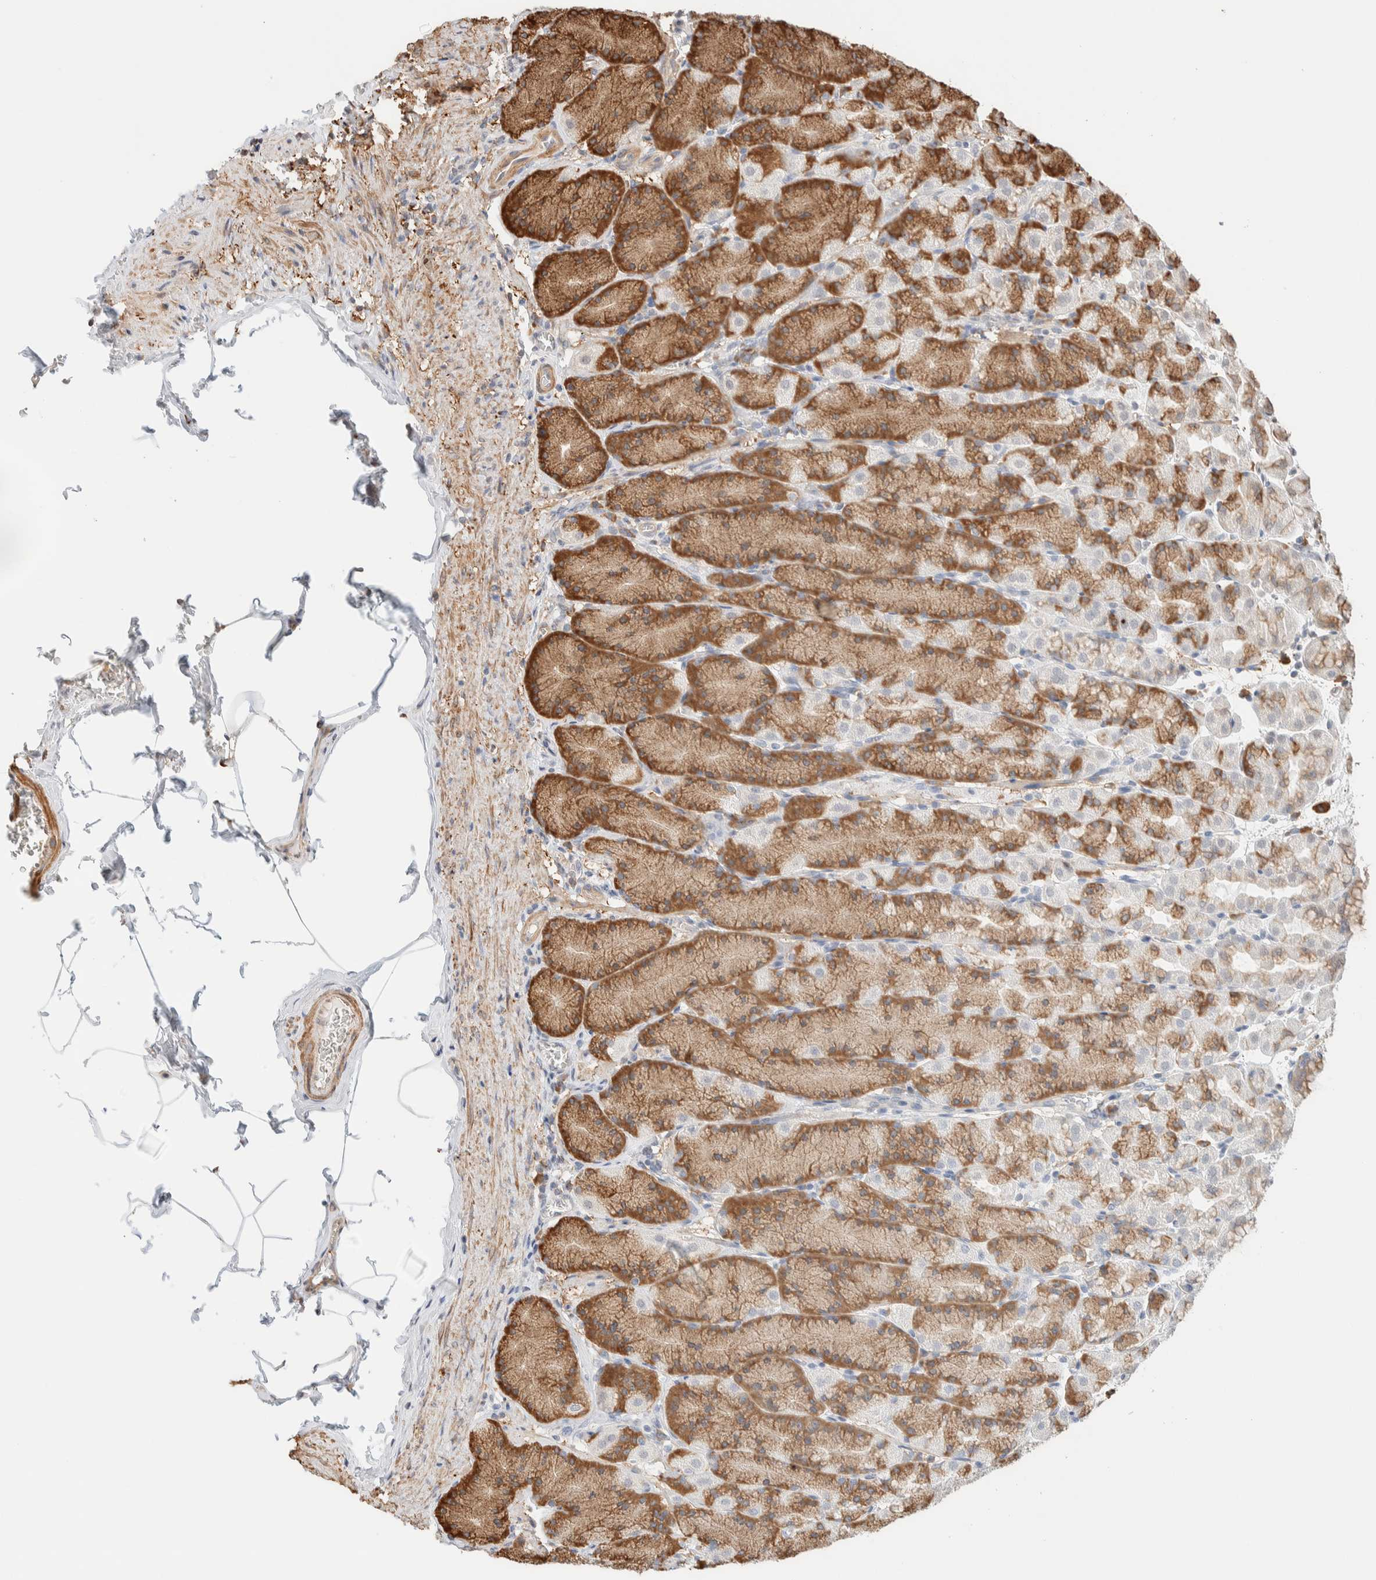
{"staining": {"intensity": "moderate", "quantity": ">75%", "location": "cytoplasmic/membranous"}, "tissue": "stomach", "cell_type": "Glandular cells", "image_type": "normal", "snomed": [{"axis": "morphology", "description": "Normal tissue, NOS"}, {"axis": "topography", "description": "Stomach"}], "caption": "Moderate cytoplasmic/membranous positivity for a protein is seen in approximately >75% of glandular cells of normal stomach using immunohistochemistry (IHC).", "gene": "INTS1", "patient": {"sex": "male", "age": 42}}